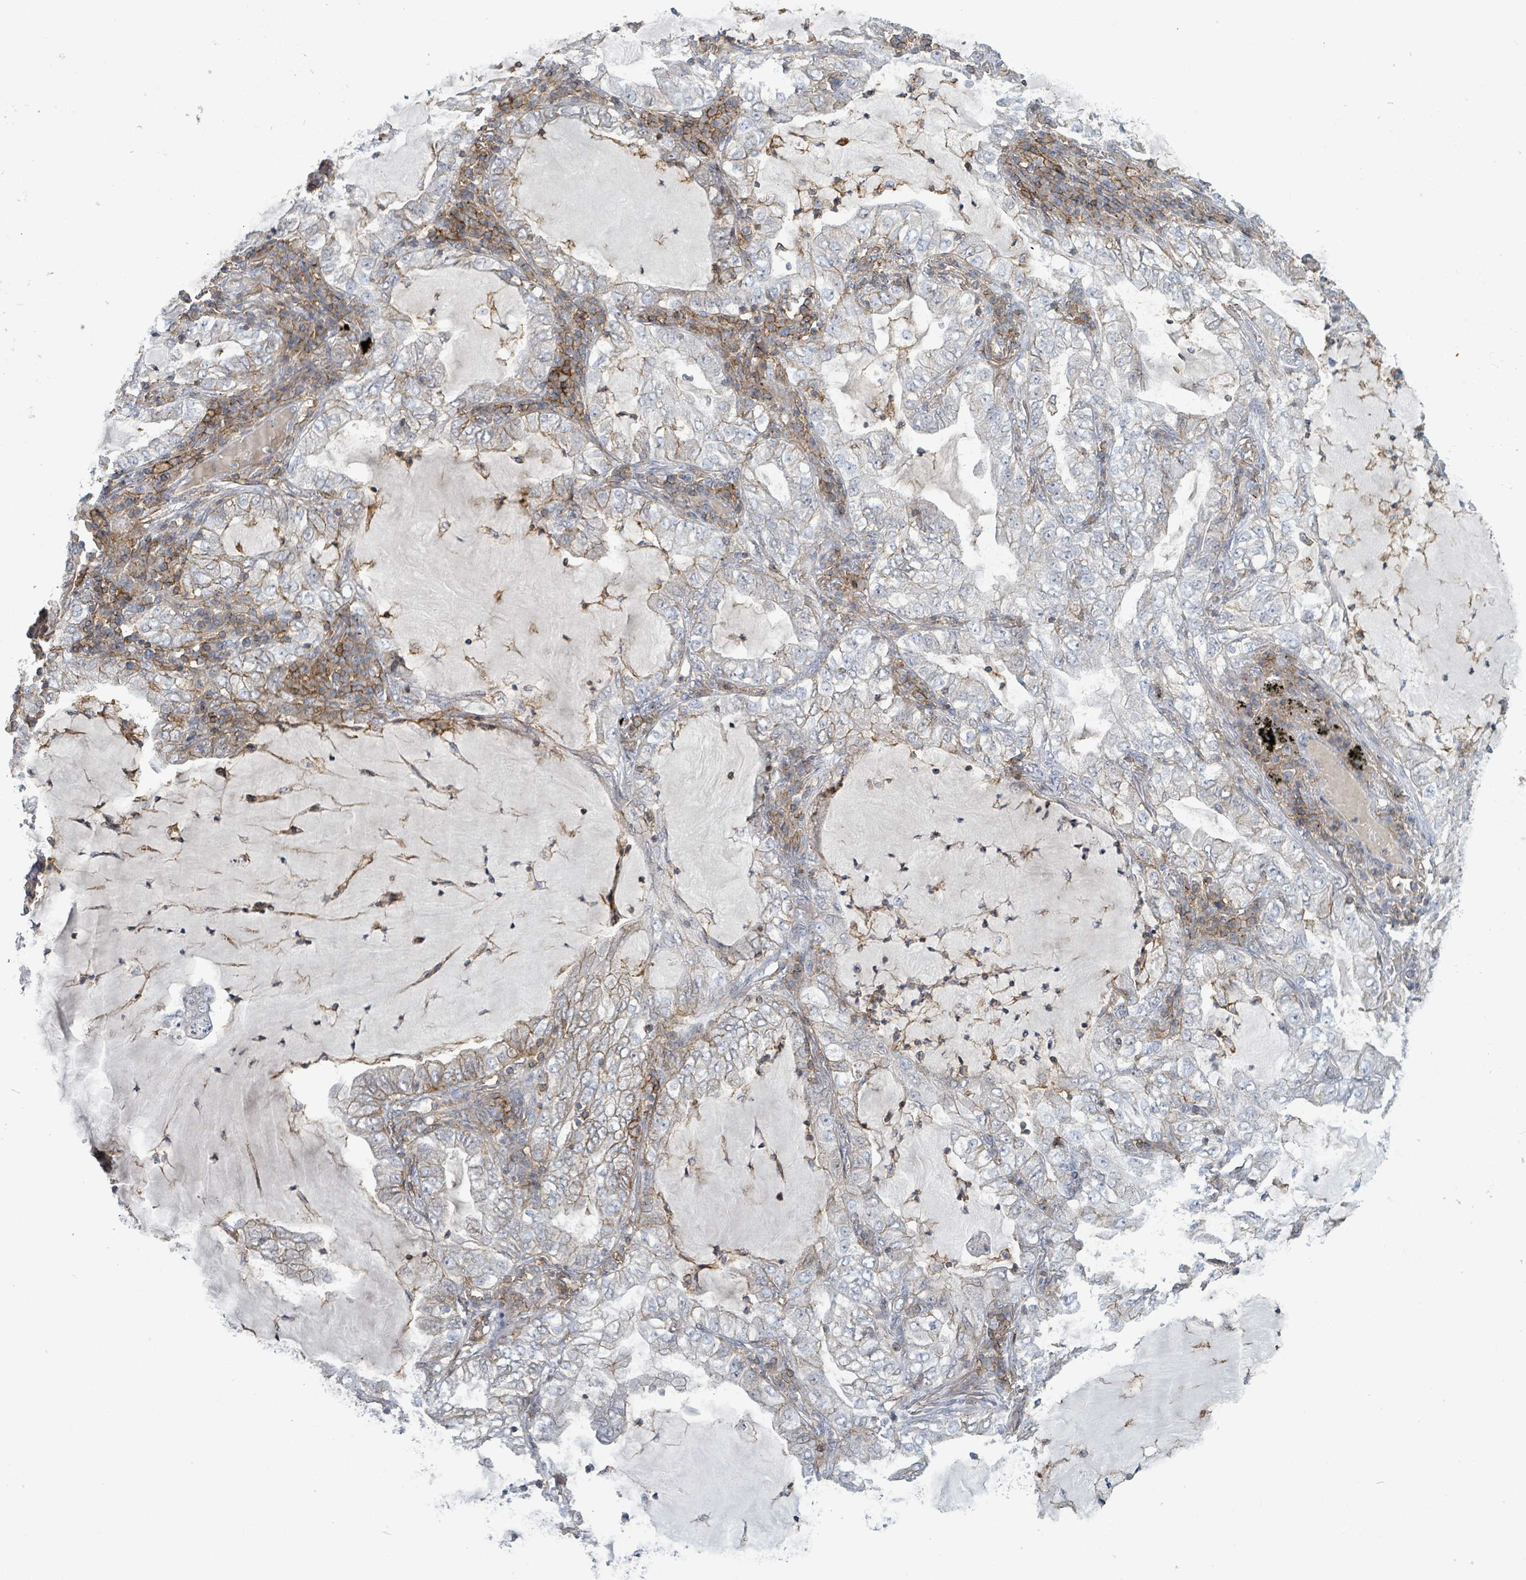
{"staining": {"intensity": "moderate", "quantity": "<25%", "location": "cytoplasmic/membranous"}, "tissue": "lung cancer", "cell_type": "Tumor cells", "image_type": "cancer", "snomed": [{"axis": "morphology", "description": "Adenocarcinoma, NOS"}, {"axis": "topography", "description": "Lung"}], "caption": "The photomicrograph exhibits a brown stain indicating the presence of a protein in the cytoplasmic/membranous of tumor cells in lung cancer.", "gene": "TNFRSF14", "patient": {"sex": "female", "age": 73}}